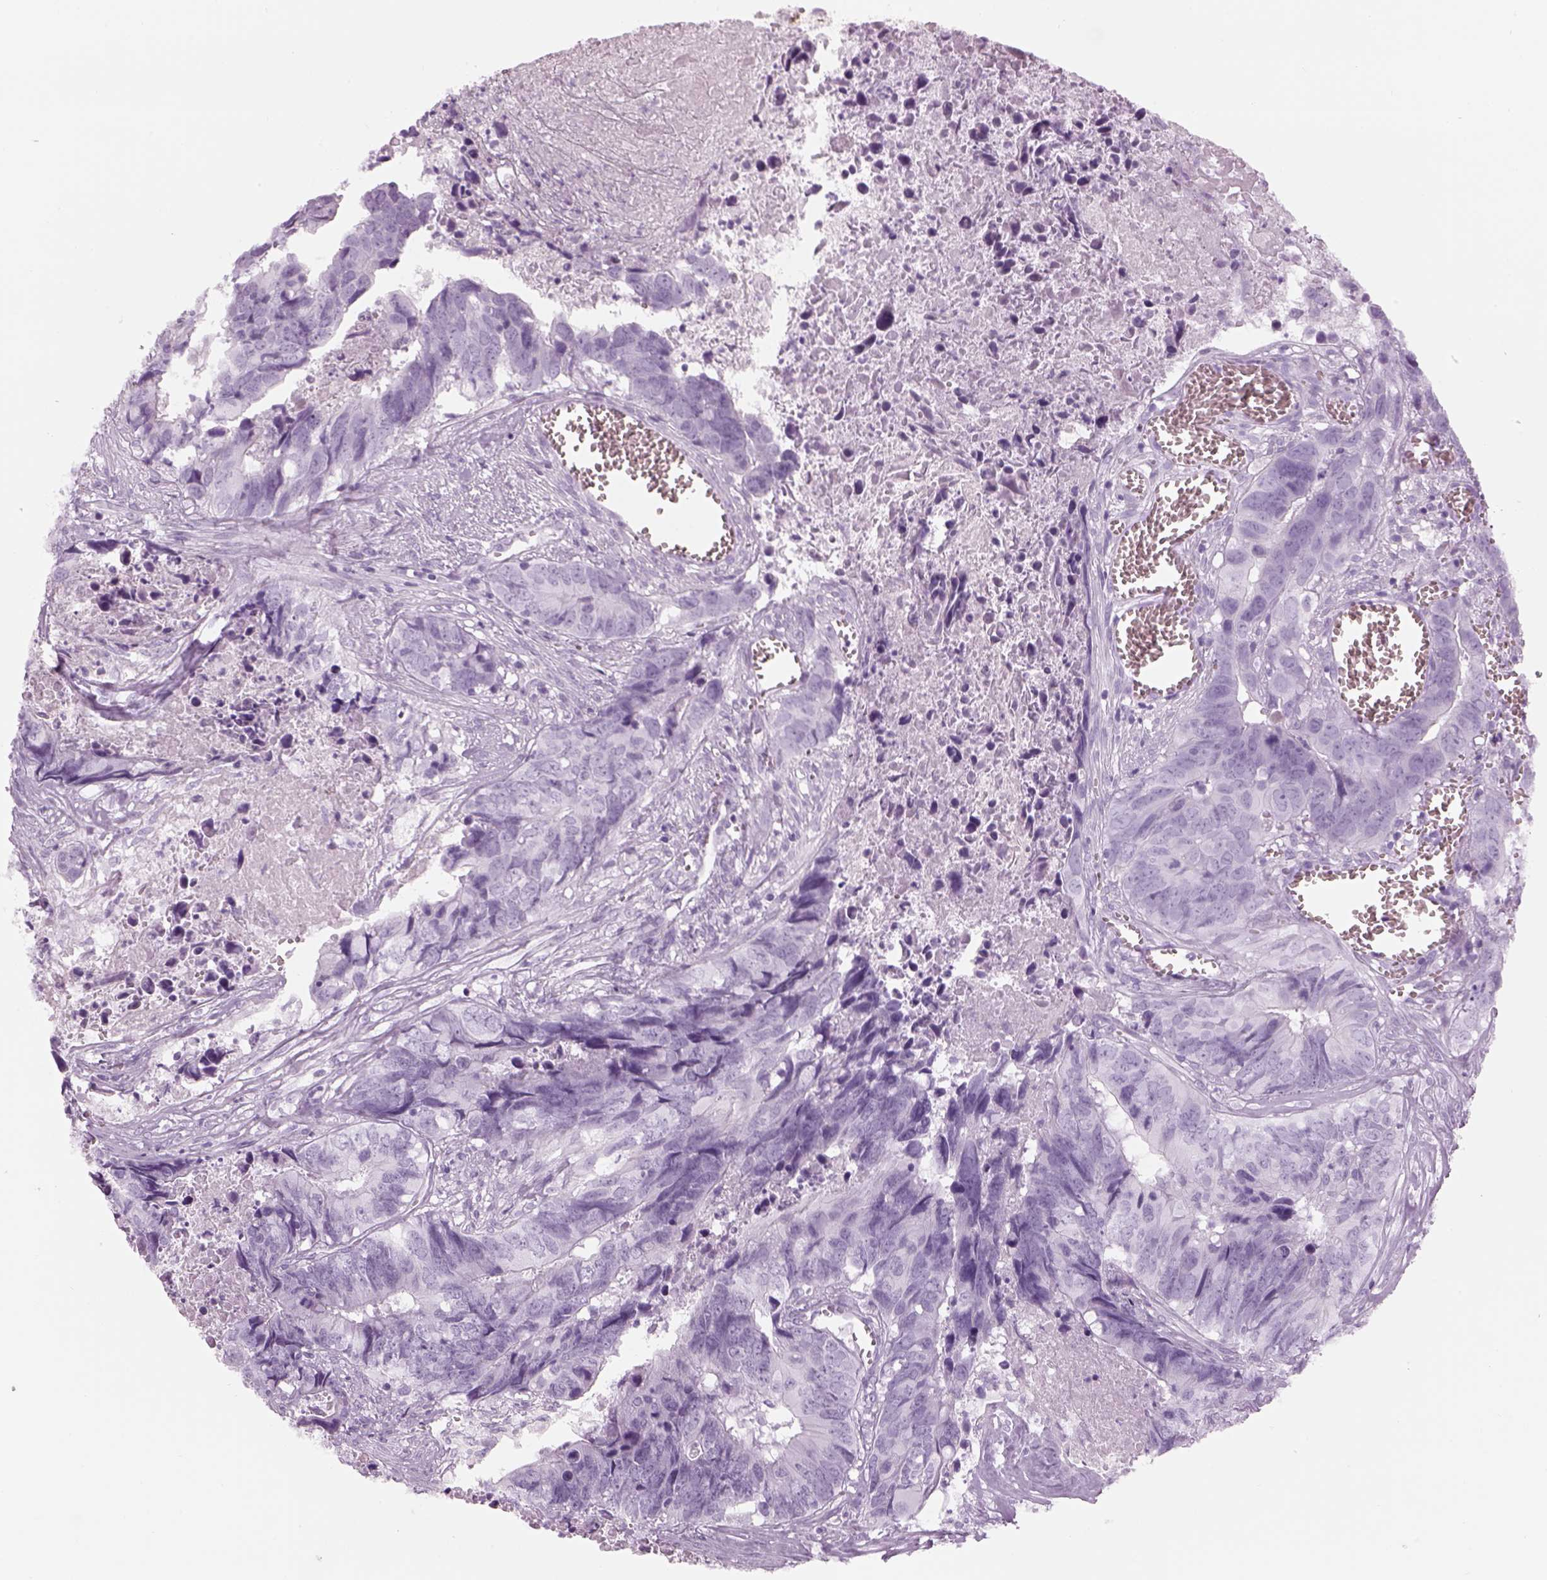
{"staining": {"intensity": "negative", "quantity": "none", "location": "none"}, "tissue": "colorectal cancer", "cell_type": "Tumor cells", "image_type": "cancer", "snomed": [{"axis": "morphology", "description": "Adenocarcinoma, NOS"}, {"axis": "topography", "description": "Colon"}], "caption": "The immunohistochemistry (IHC) photomicrograph has no significant staining in tumor cells of adenocarcinoma (colorectal) tissue.", "gene": "PABPC1L2B", "patient": {"sex": "female", "age": 82}}